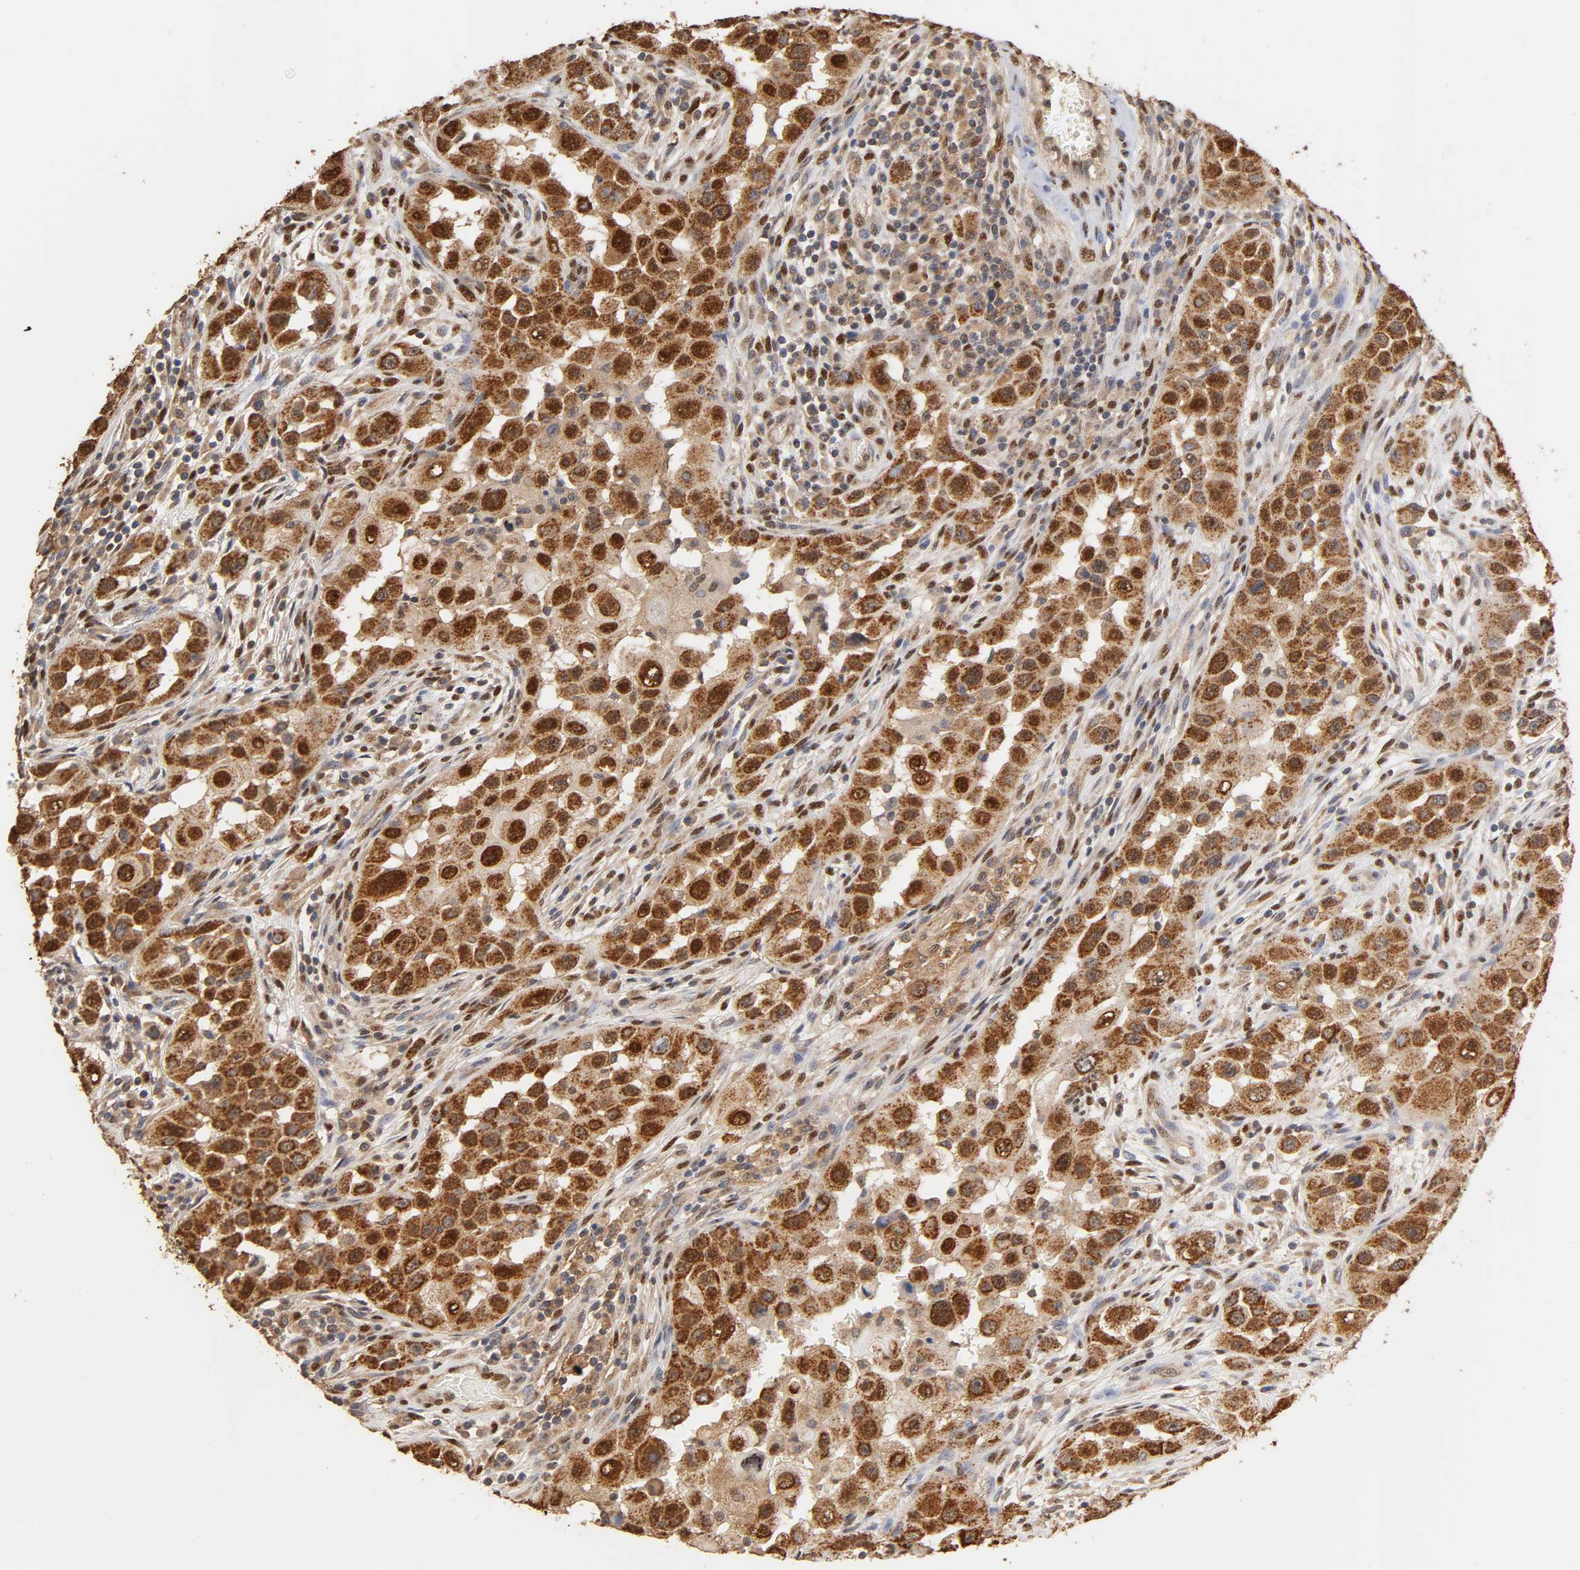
{"staining": {"intensity": "strong", "quantity": ">75%", "location": "cytoplasmic/membranous,nuclear"}, "tissue": "head and neck cancer", "cell_type": "Tumor cells", "image_type": "cancer", "snomed": [{"axis": "morphology", "description": "Carcinoma, NOS"}, {"axis": "topography", "description": "Head-Neck"}], "caption": "Carcinoma (head and neck) stained with immunohistochemistry (IHC) shows strong cytoplasmic/membranous and nuclear staining in about >75% of tumor cells. The protein is stained brown, and the nuclei are stained in blue (DAB IHC with brightfield microscopy, high magnification).", "gene": "PKN1", "patient": {"sex": "male", "age": 87}}